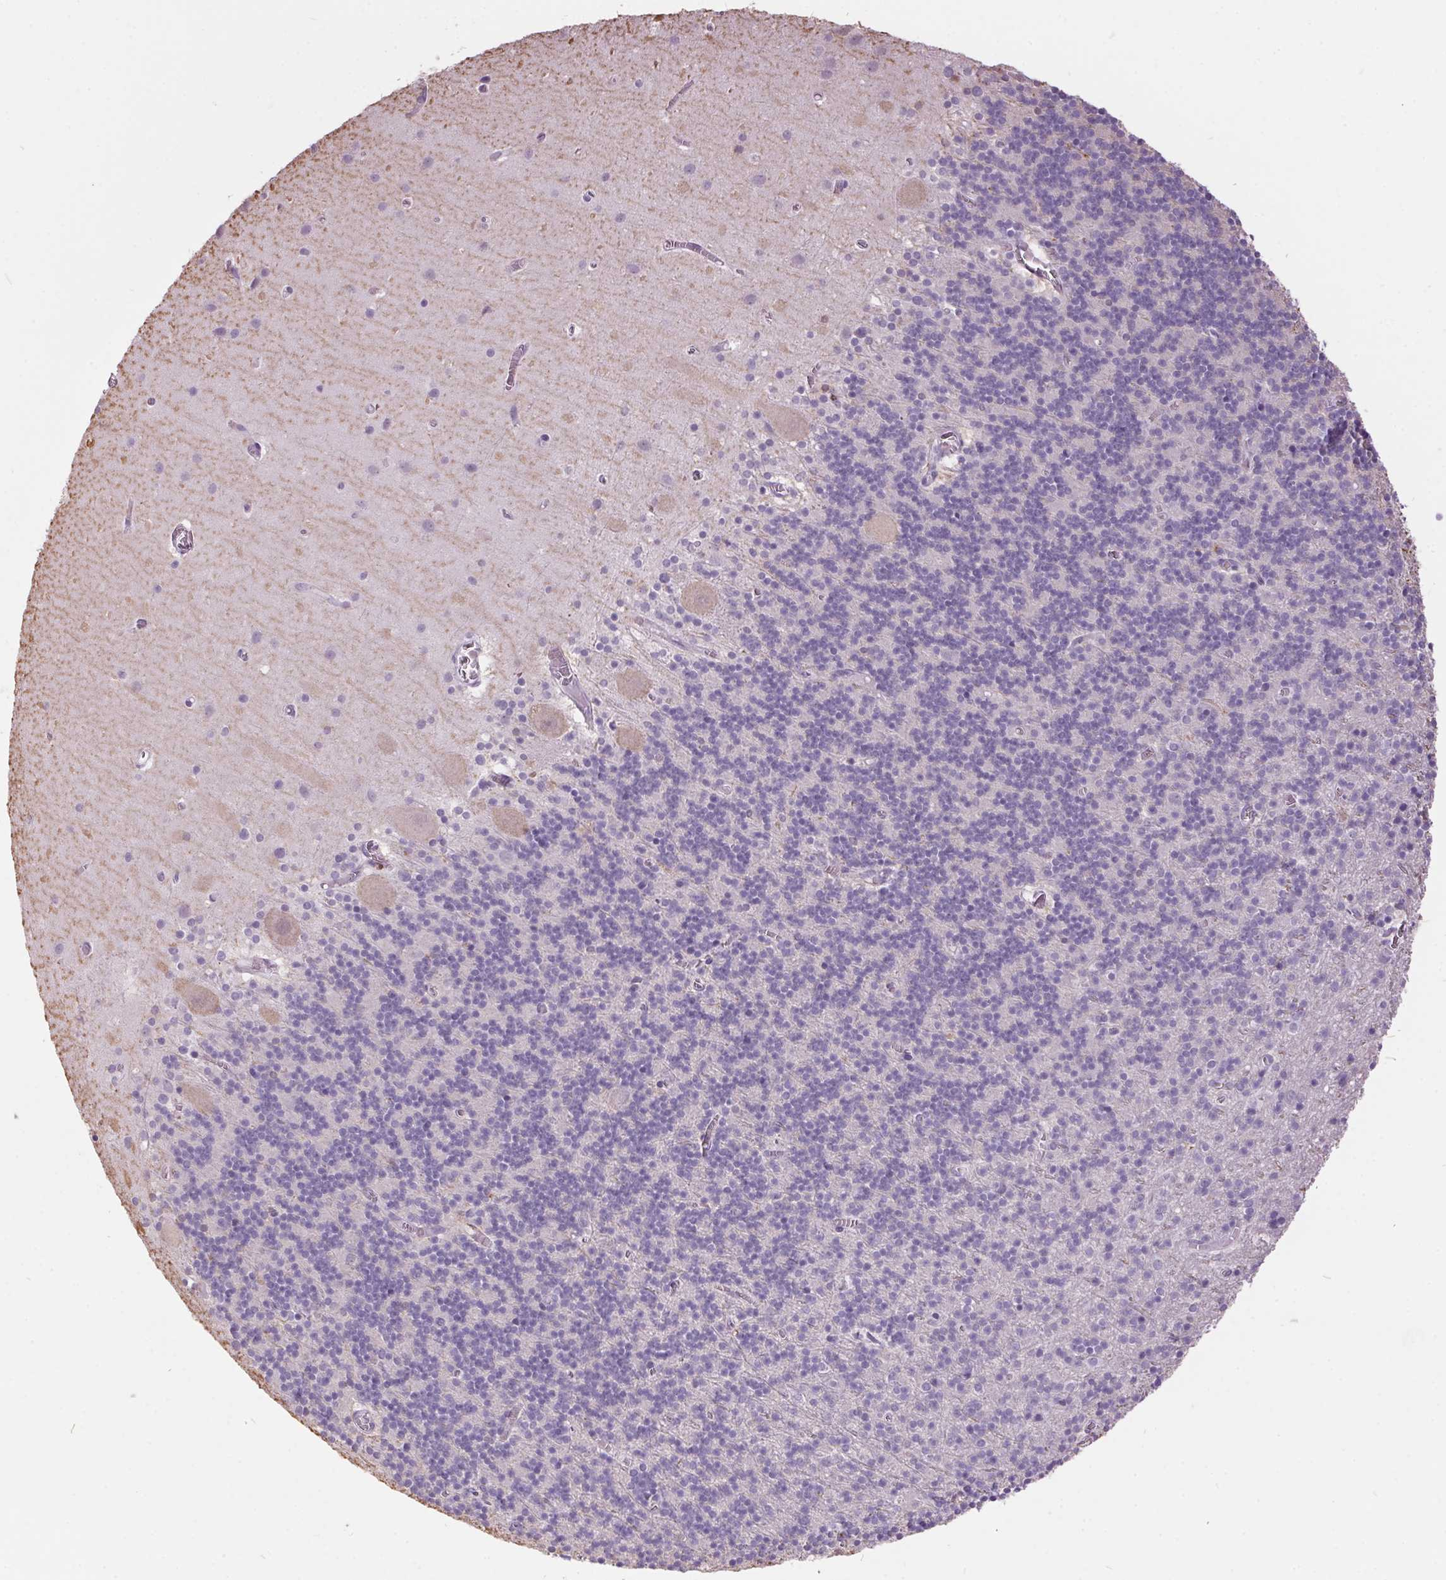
{"staining": {"intensity": "negative", "quantity": "none", "location": "none"}, "tissue": "cerebellum", "cell_type": "Cells in granular layer", "image_type": "normal", "snomed": [{"axis": "morphology", "description": "Normal tissue, NOS"}, {"axis": "topography", "description": "Cerebellum"}], "caption": "High power microscopy histopathology image of an IHC micrograph of benign cerebellum, revealing no significant staining in cells in granular layer.", "gene": "ODAD2", "patient": {"sex": "male", "age": 70}}